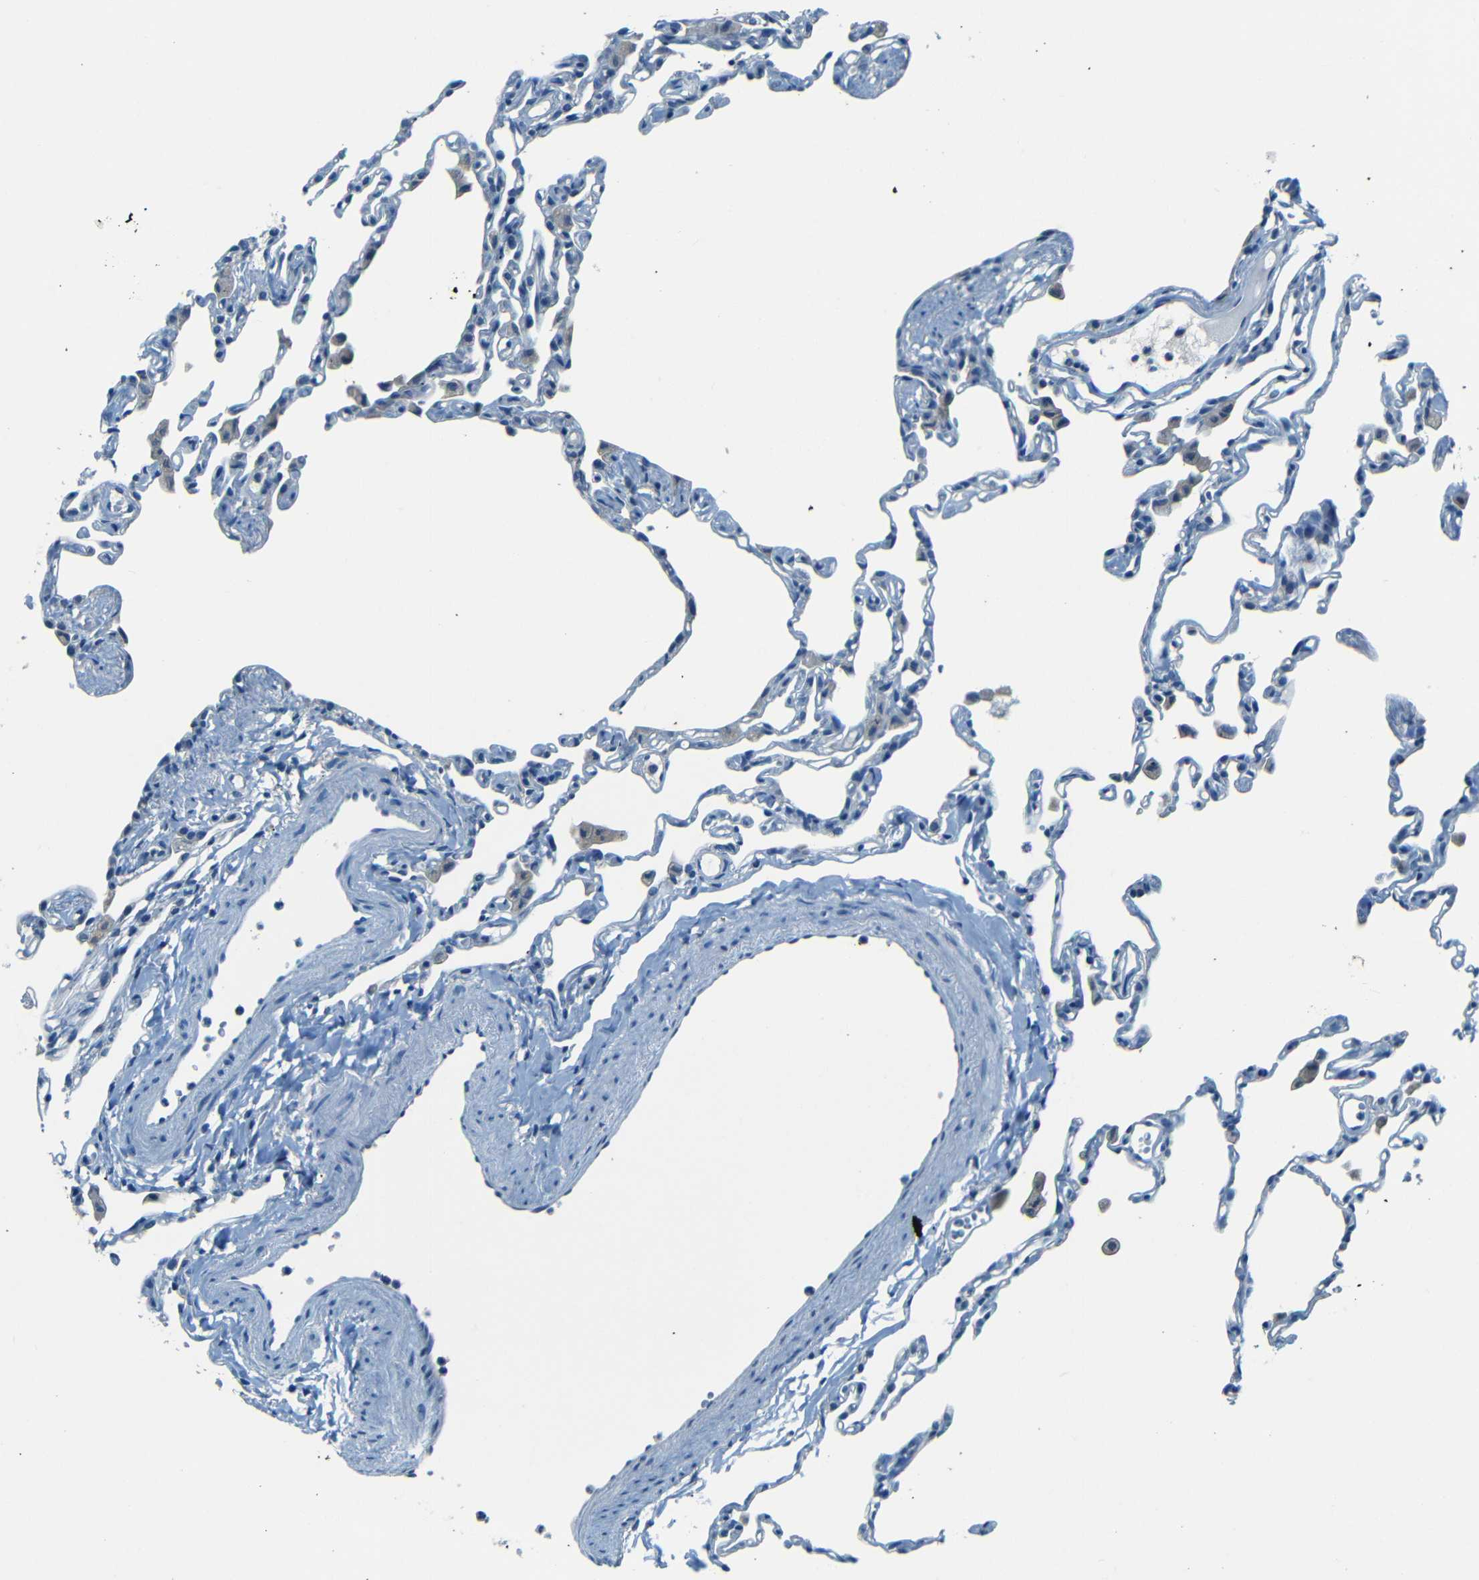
{"staining": {"intensity": "negative", "quantity": "none", "location": "none"}, "tissue": "lung", "cell_type": "Alveolar cells", "image_type": "normal", "snomed": [{"axis": "morphology", "description": "Normal tissue, NOS"}, {"axis": "topography", "description": "Lung"}], "caption": "IHC of benign human lung reveals no staining in alveolar cells.", "gene": "ZMAT1", "patient": {"sex": "female", "age": 49}}